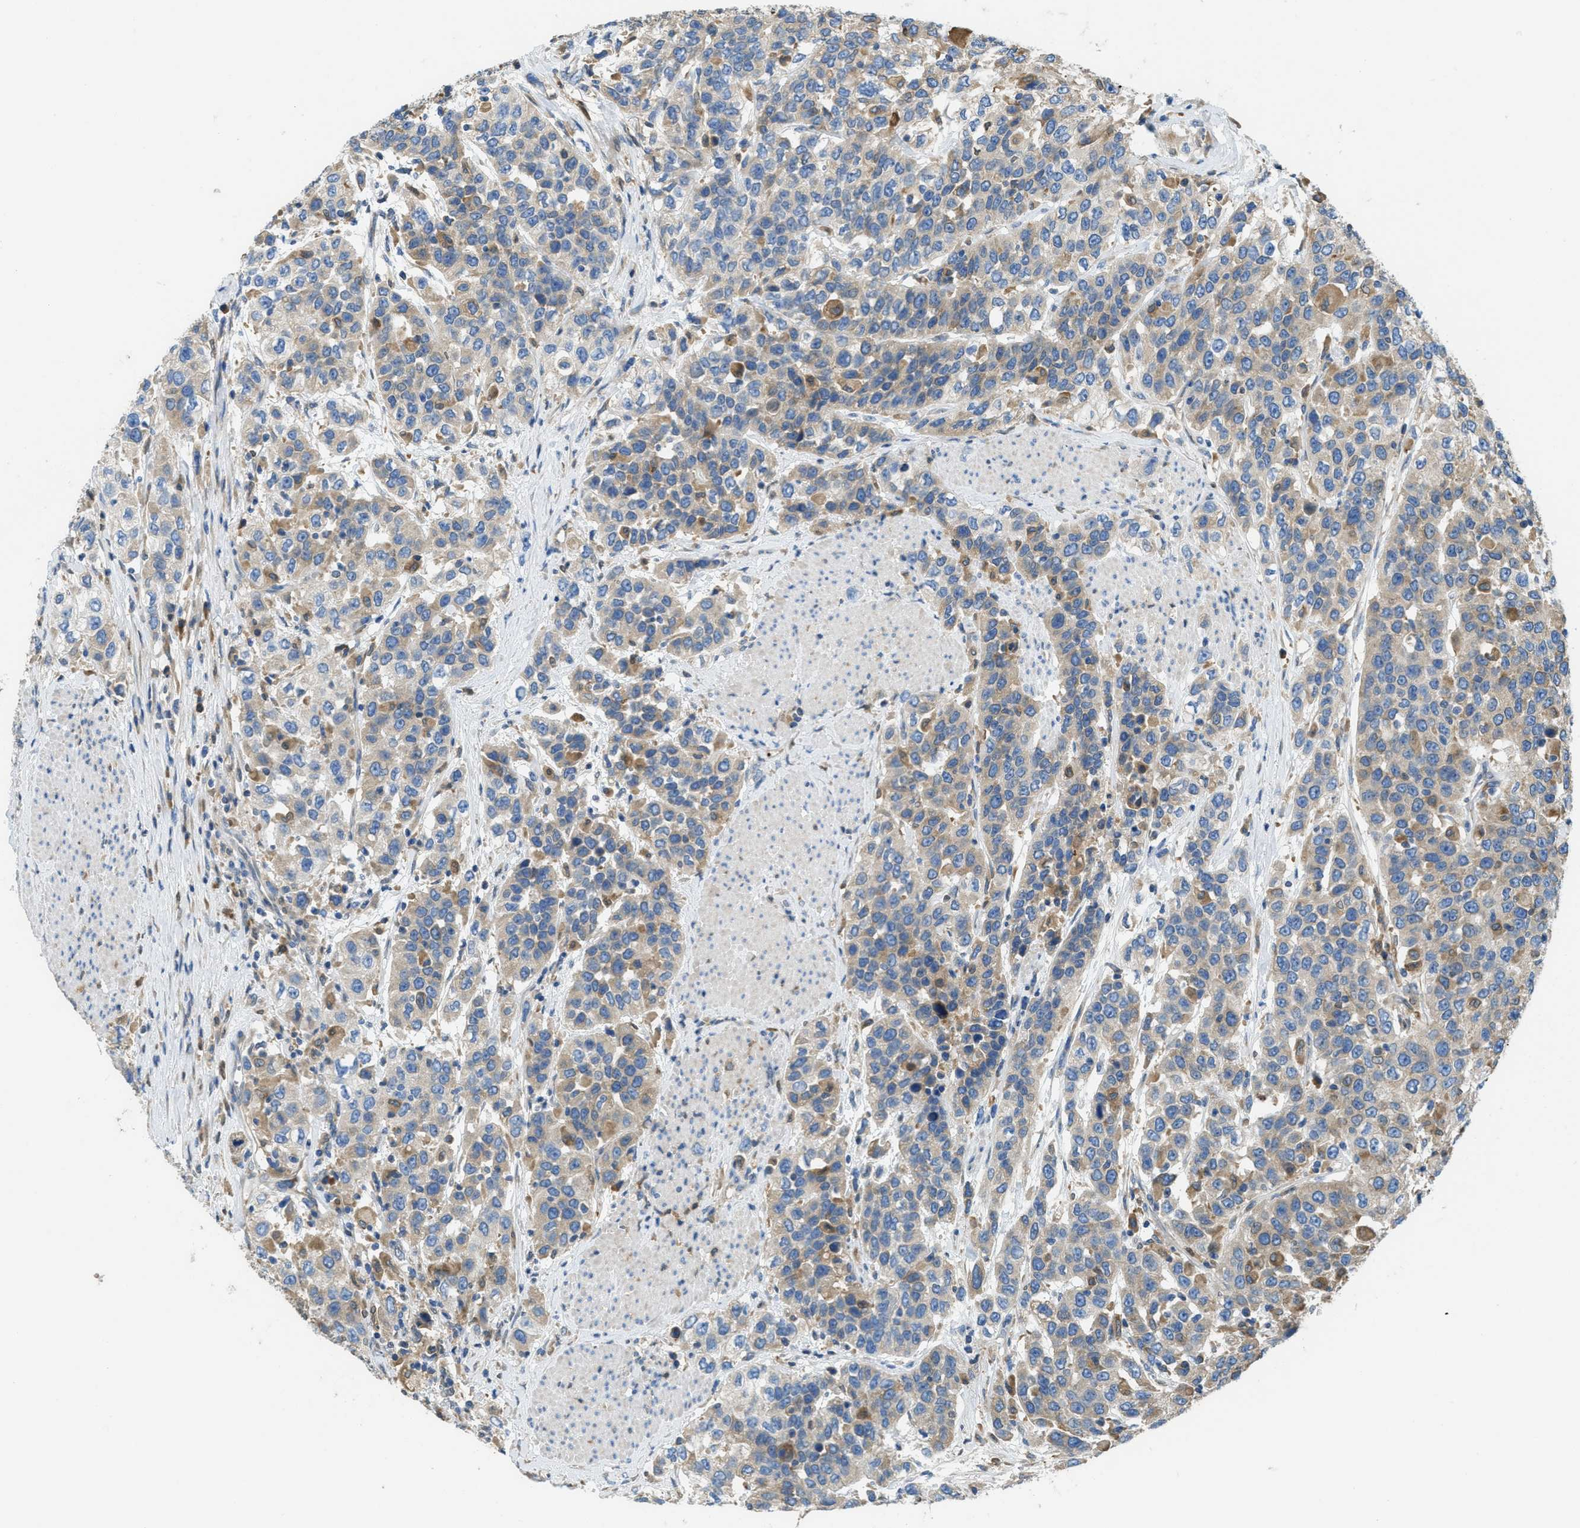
{"staining": {"intensity": "moderate", "quantity": "<25%", "location": "cytoplasmic/membranous"}, "tissue": "urothelial cancer", "cell_type": "Tumor cells", "image_type": "cancer", "snomed": [{"axis": "morphology", "description": "Urothelial carcinoma, High grade"}, {"axis": "topography", "description": "Urinary bladder"}], "caption": "Tumor cells reveal low levels of moderate cytoplasmic/membranous expression in about <25% of cells in urothelial cancer.", "gene": "MPDU1", "patient": {"sex": "female", "age": 80}}